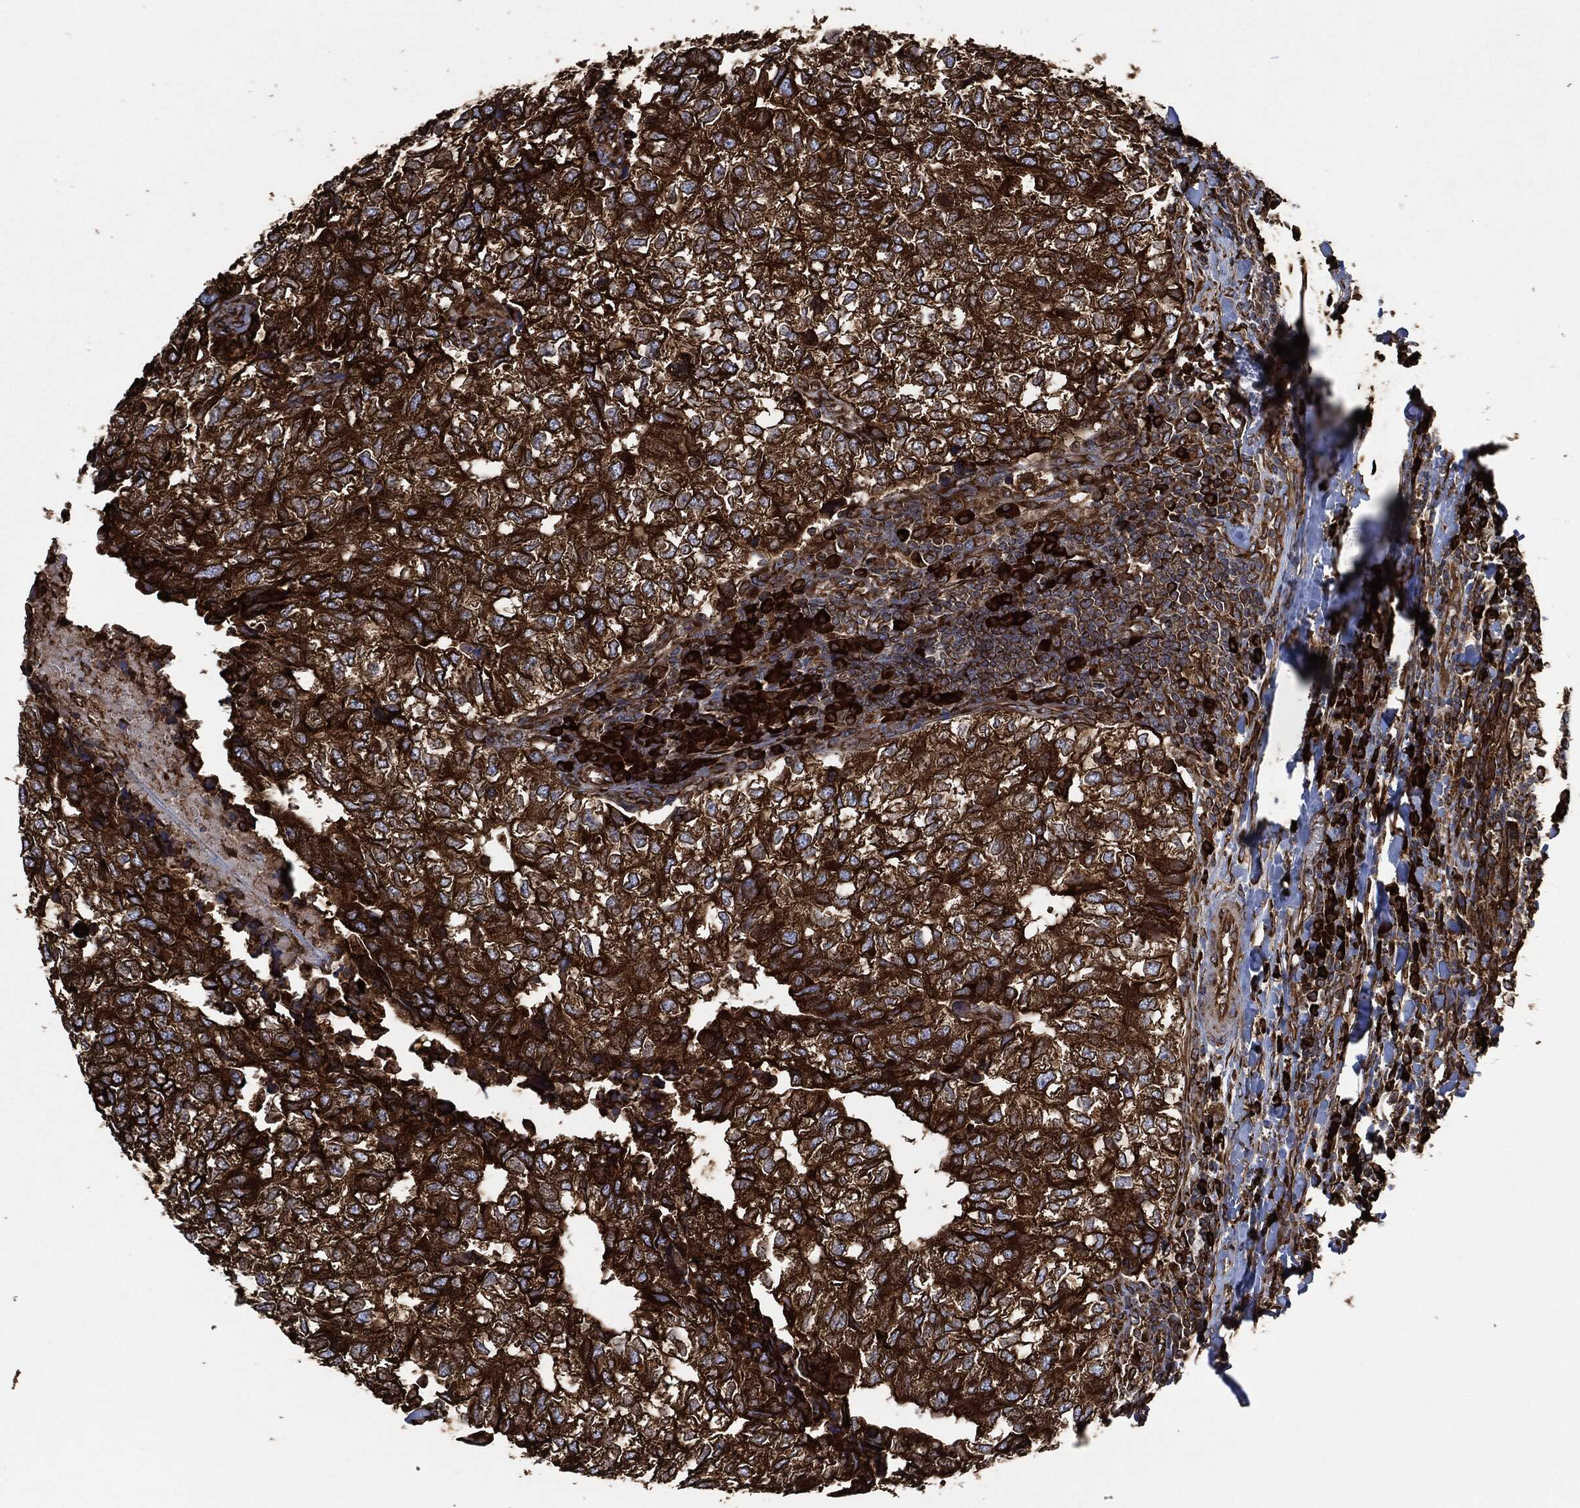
{"staining": {"intensity": "strong", "quantity": ">75%", "location": "cytoplasmic/membranous"}, "tissue": "breast cancer", "cell_type": "Tumor cells", "image_type": "cancer", "snomed": [{"axis": "morphology", "description": "Duct carcinoma"}, {"axis": "topography", "description": "Breast"}], "caption": "Infiltrating ductal carcinoma (breast) tissue demonstrates strong cytoplasmic/membranous expression in about >75% of tumor cells, visualized by immunohistochemistry.", "gene": "AMFR", "patient": {"sex": "female", "age": 30}}